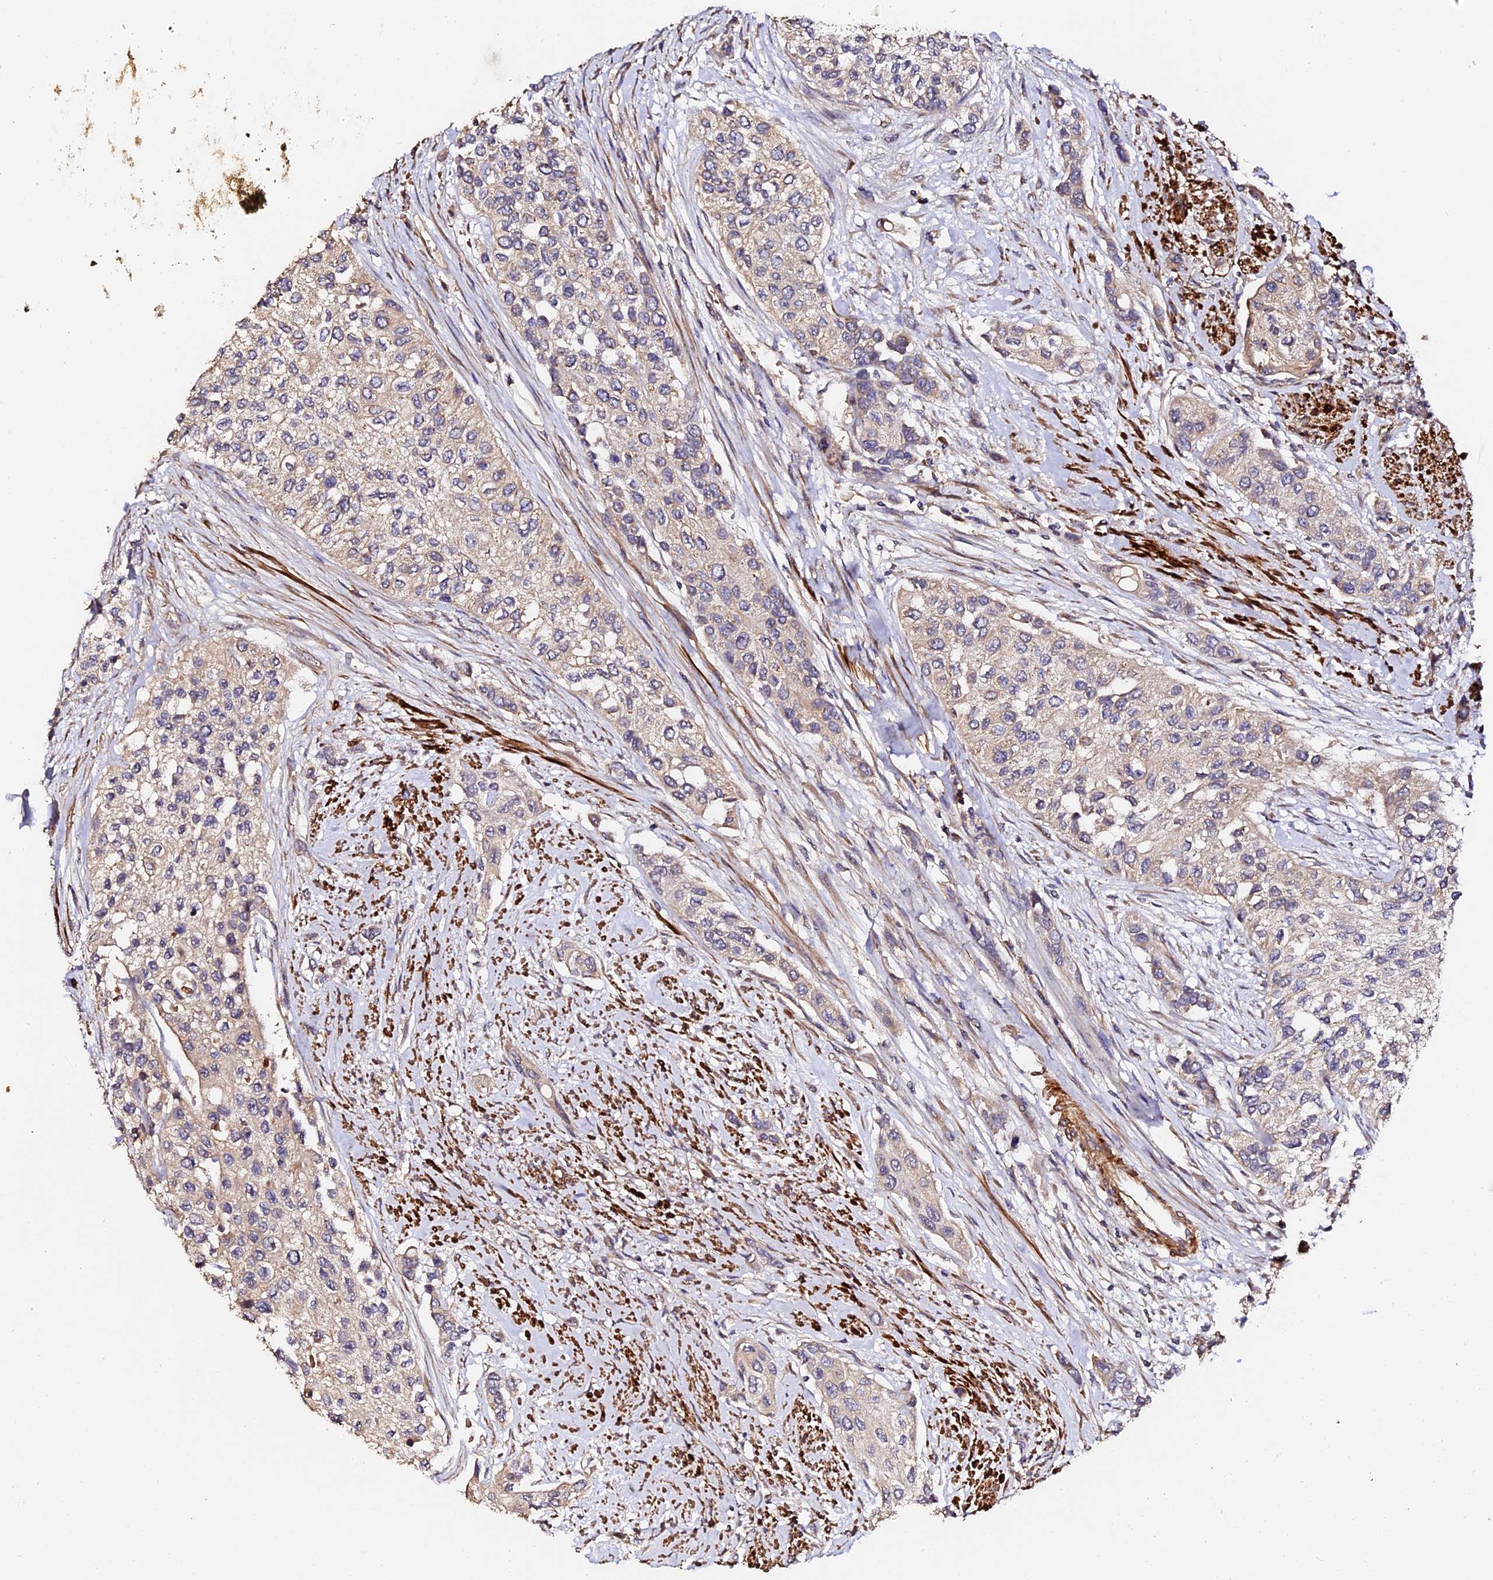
{"staining": {"intensity": "weak", "quantity": "25%-75%", "location": "cytoplasmic/membranous"}, "tissue": "urothelial cancer", "cell_type": "Tumor cells", "image_type": "cancer", "snomed": [{"axis": "morphology", "description": "Normal tissue, NOS"}, {"axis": "morphology", "description": "Urothelial carcinoma, High grade"}, {"axis": "topography", "description": "Vascular tissue"}, {"axis": "topography", "description": "Urinary bladder"}], "caption": "An immunohistochemistry histopathology image of tumor tissue is shown. Protein staining in brown shows weak cytoplasmic/membranous positivity in urothelial cancer within tumor cells.", "gene": "TDO2", "patient": {"sex": "female", "age": 56}}